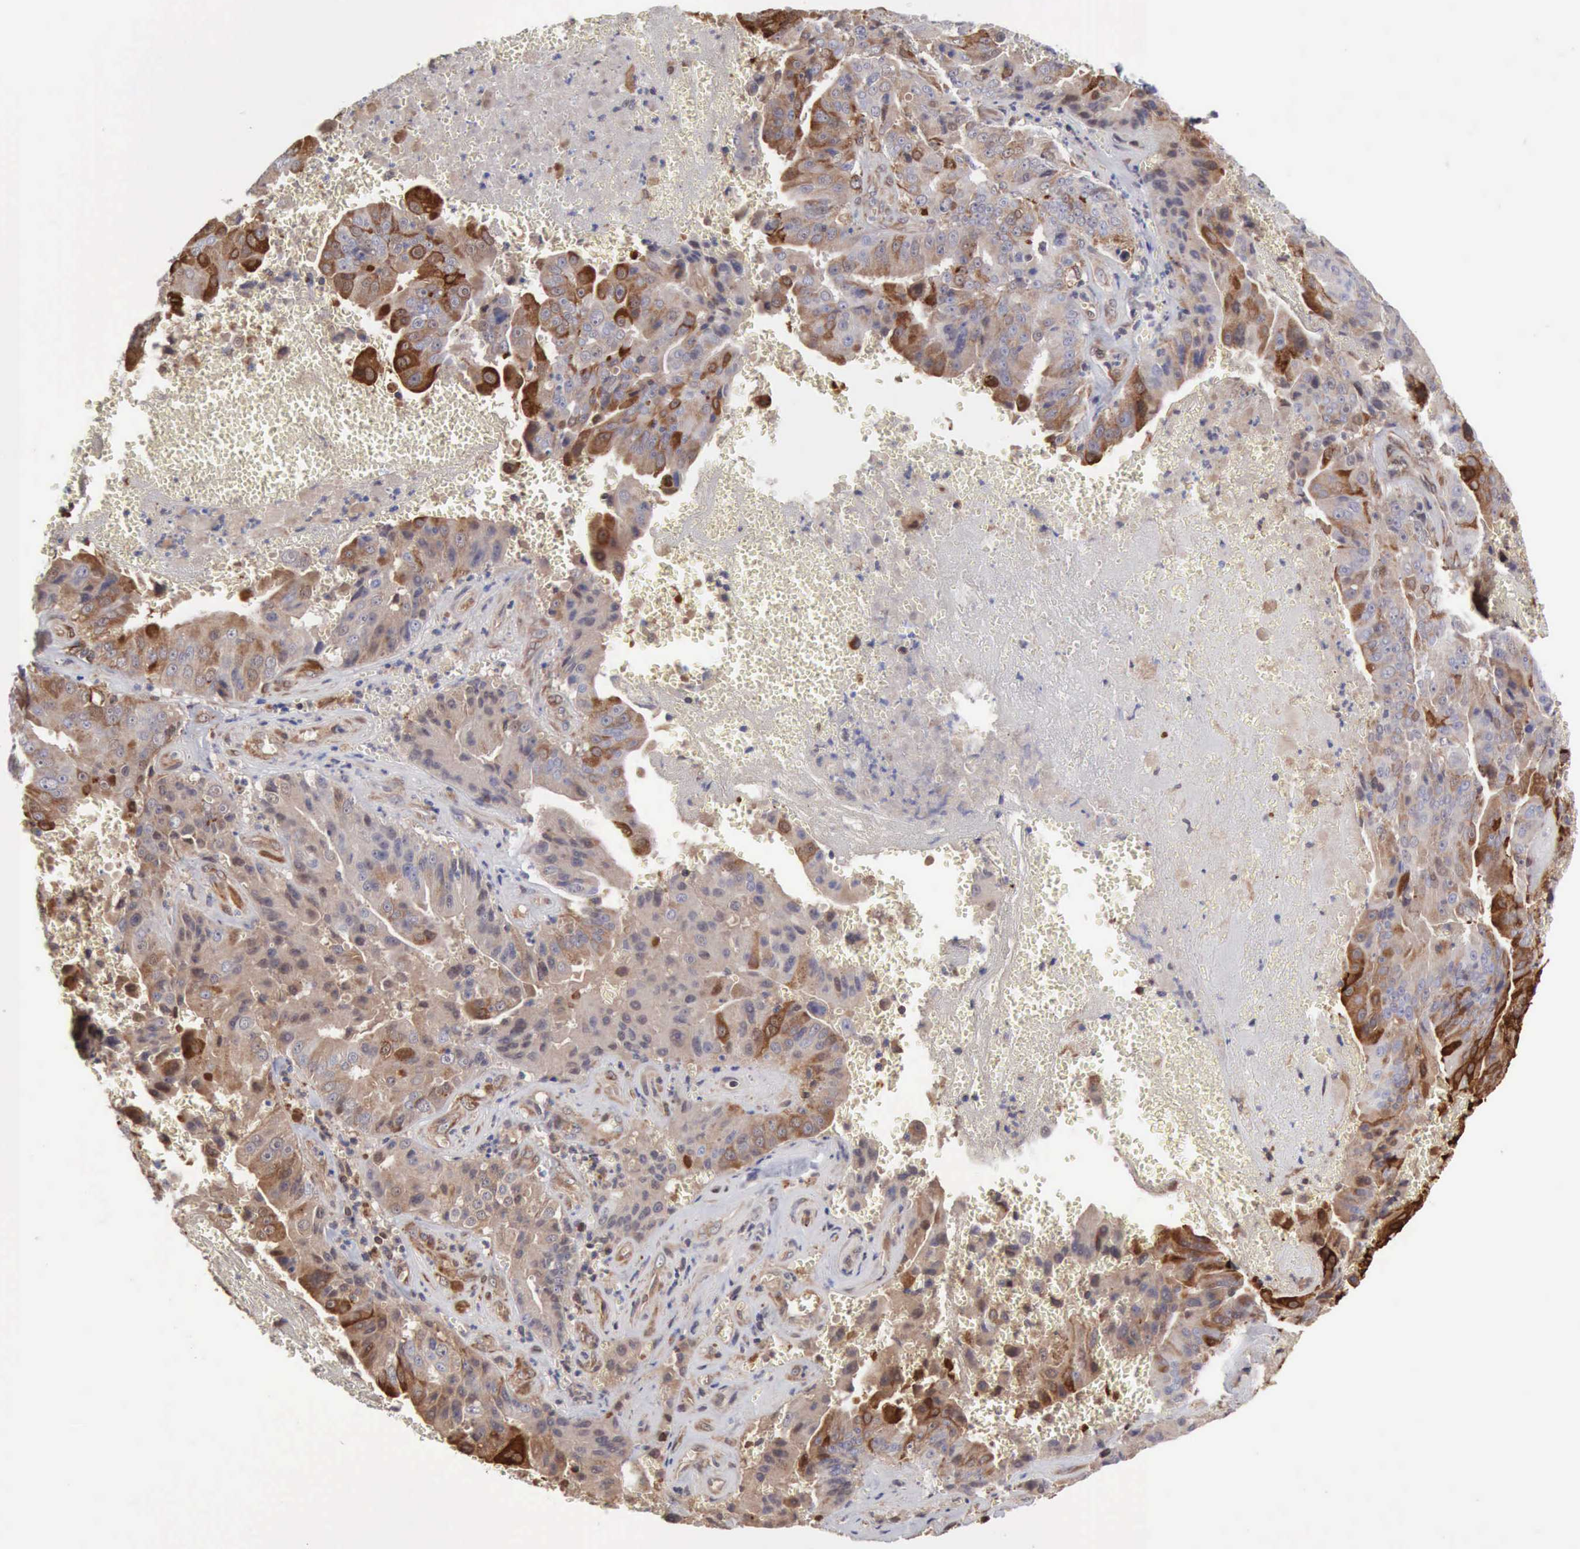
{"staining": {"intensity": "moderate", "quantity": ">75%", "location": "cytoplasmic/membranous"}, "tissue": "liver cancer", "cell_type": "Tumor cells", "image_type": "cancer", "snomed": [{"axis": "morphology", "description": "Cholangiocarcinoma"}, {"axis": "topography", "description": "Liver"}], "caption": "Immunohistochemical staining of liver cholangiocarcinoma reveals moderate cytoplasmic/membranous protein staining in approximately >75% of tumor cells.", "gene": "APOL2", "patient": {"sex": "female", "age": 79}}